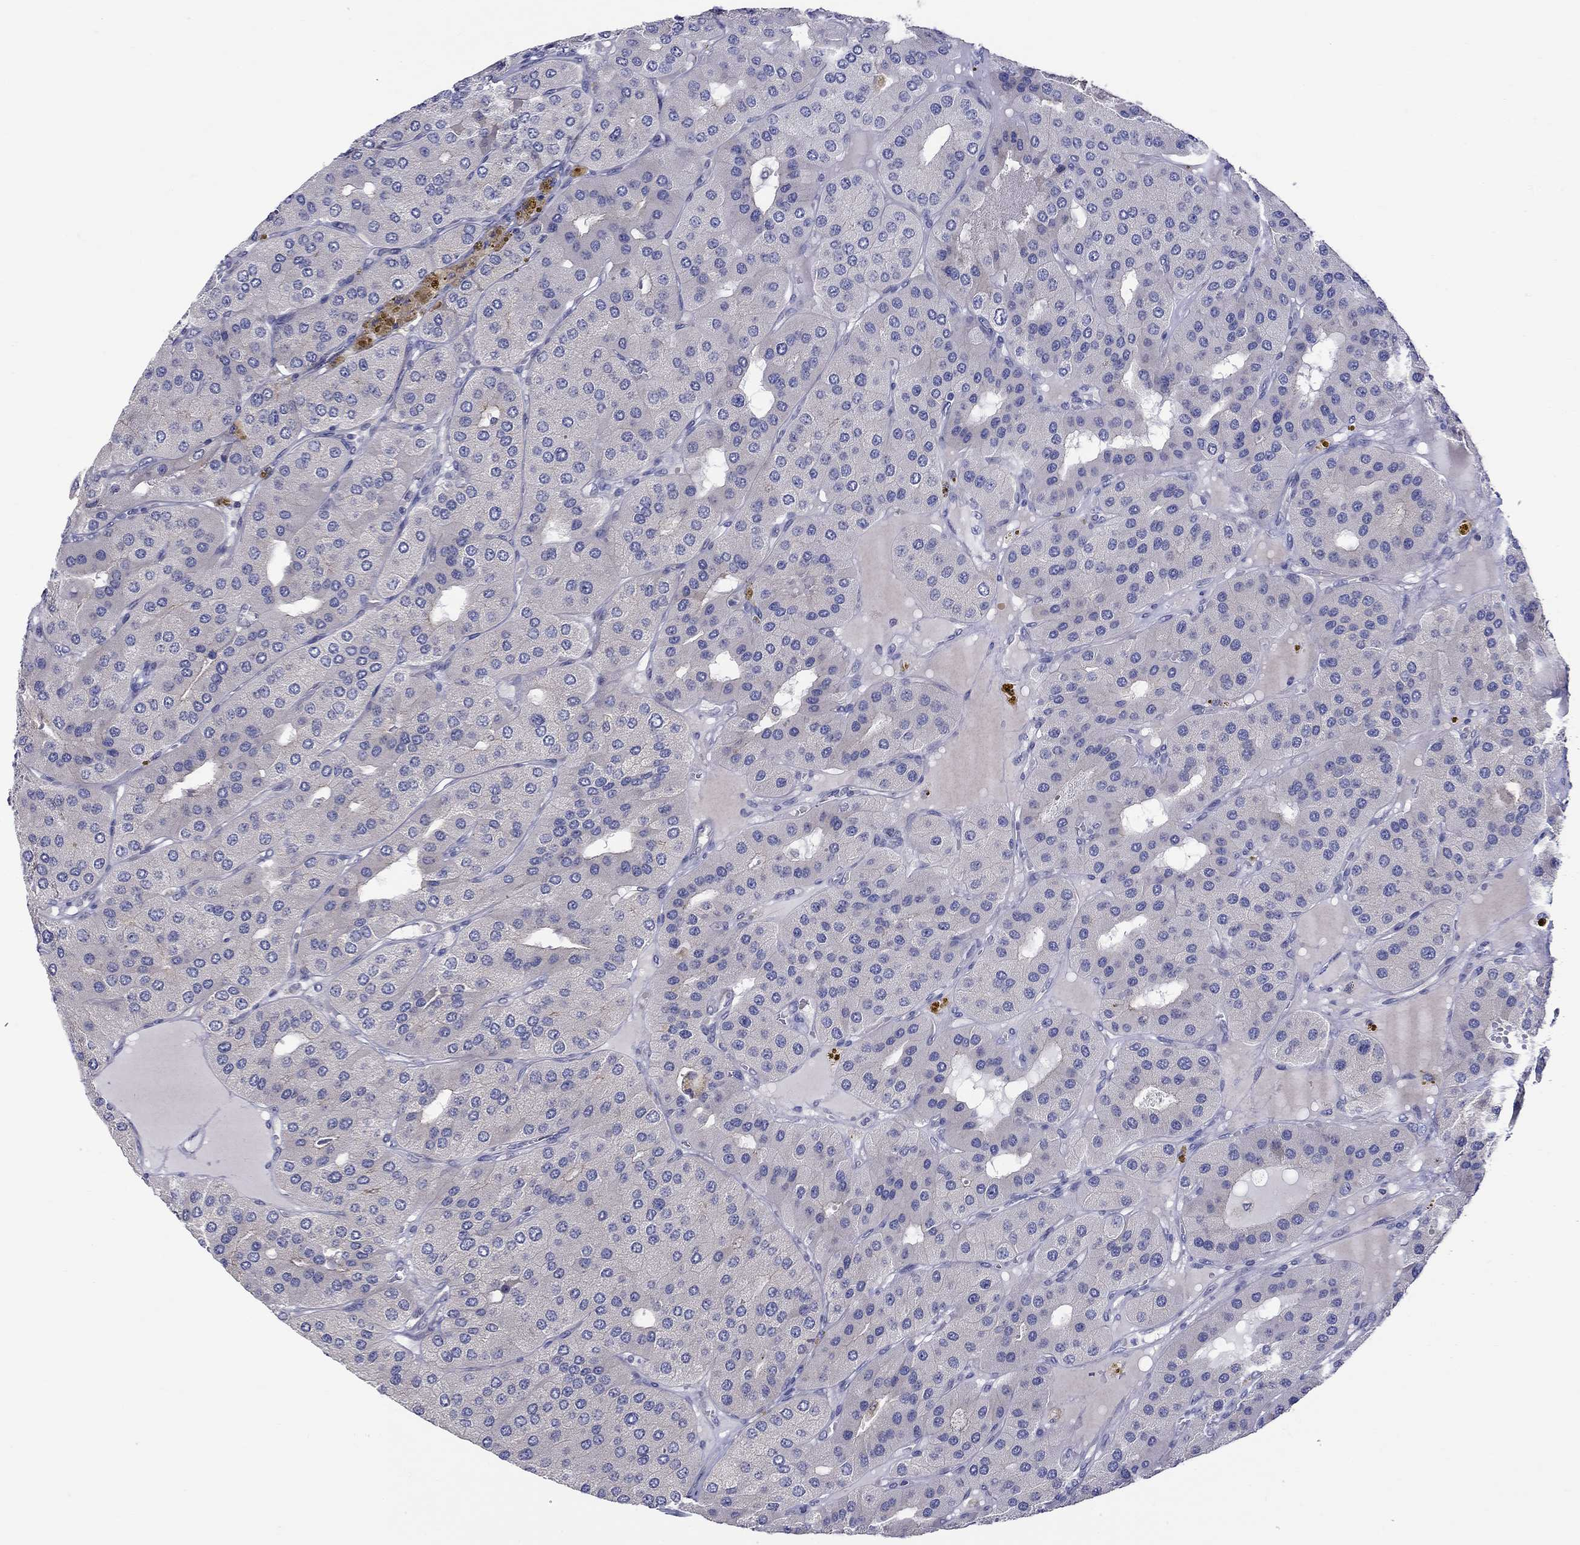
{"staining": {"intensity": "negative", "quantity": "none", "location": "none"}, "tissue": "parathyroid gland", "cell_type": "Glandular cells", "image_type": "normal", "snomed": [{"axis": "morphology", "description": "Normal tissue, NOS"}, {"axis": "morphology", "description": "Adenoma, NOS"}, {"axis": "topography", "description": "Parathyroid gland"}], "caption": "This is an IHC micrograph of benign human parathyroid gland. There is no positivity in glandular cells.", "gene": "QRFPR", "patient": {"sex": "female", "age": 86}}